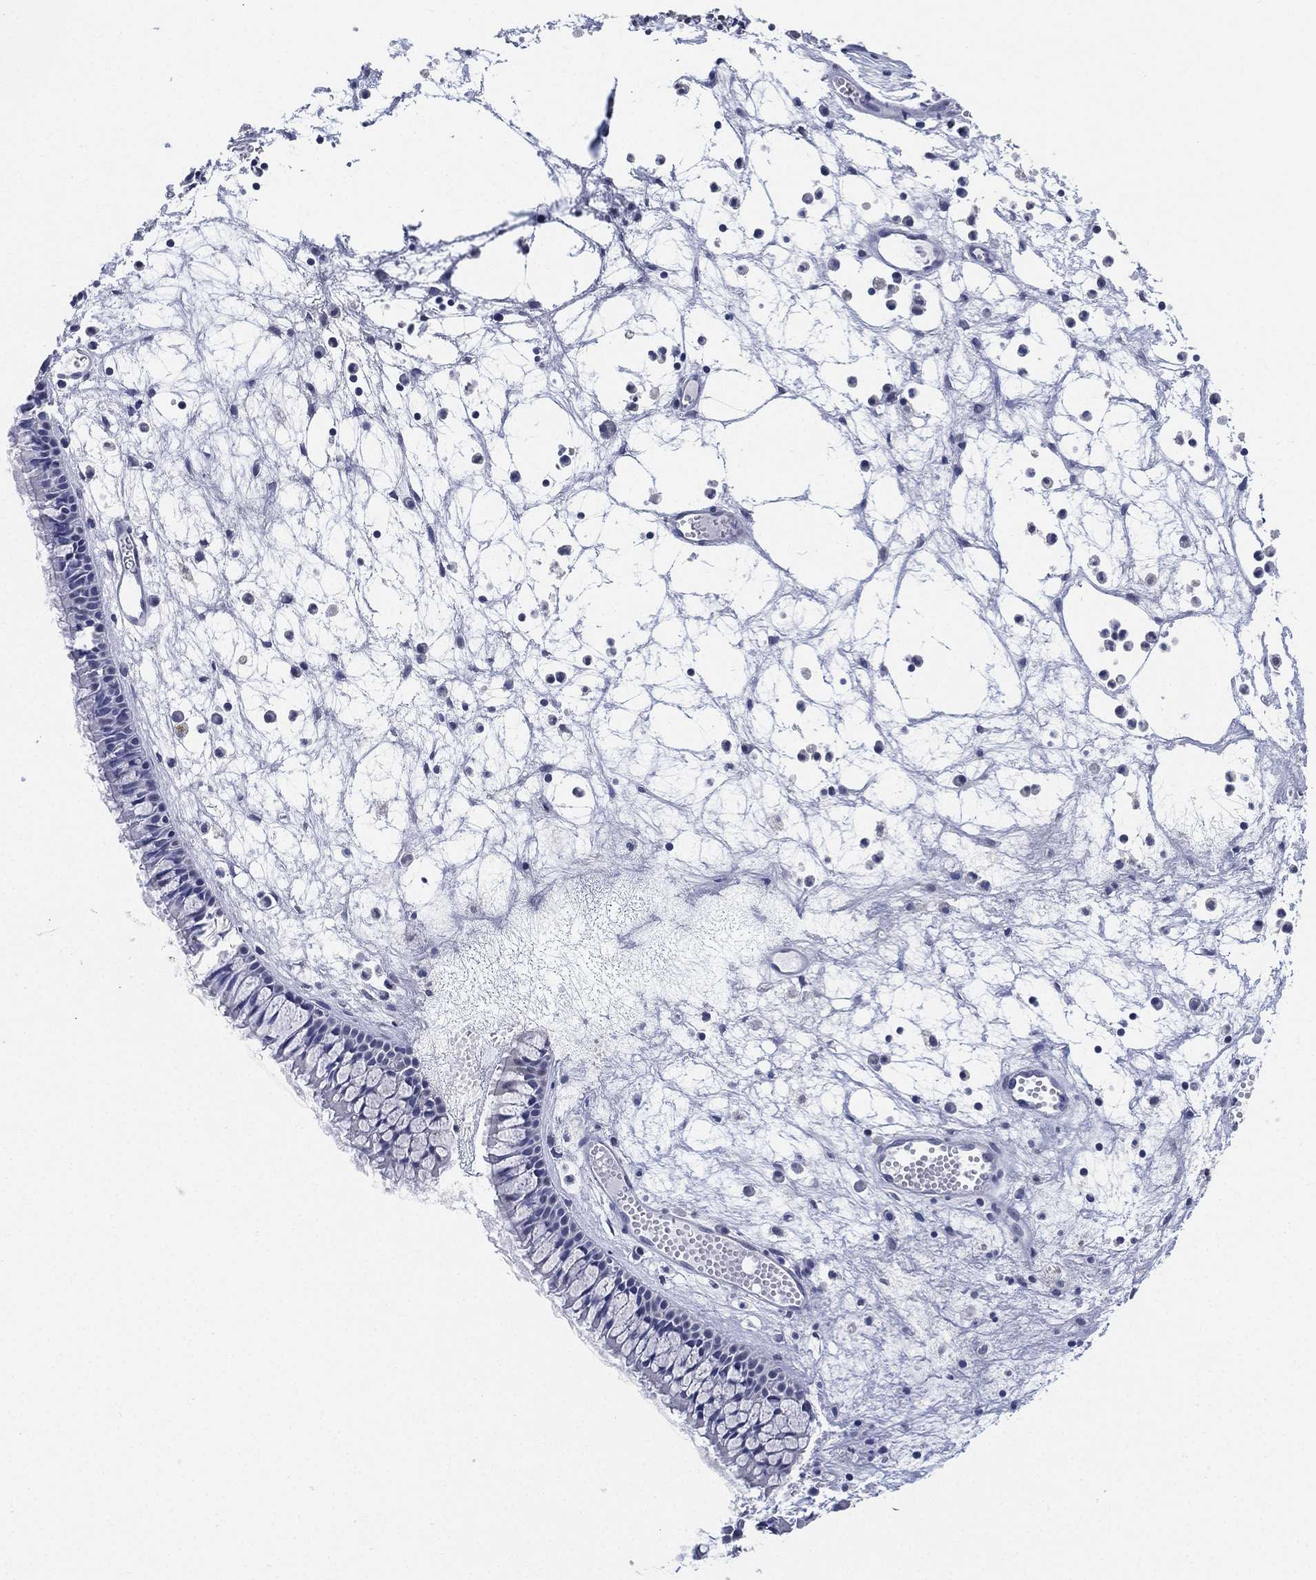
{"staining": {"intensity": "negative", "quantity": "none", "location": "none"}, "tissue": "nasopharynx", "cell_type": "Respiratory epithelial cells", "image_type": "normal", "snomed": [{"axis": "morphology", "description": "Normal tissue, NOS"}, {"axis": "topography", "description": "Nasopharynx"}], "caption": "There is no significant expression in respiratory epithelial cells of nasopharynx.", "gene": "IYD", "patient": {"sex": "female", "age": 47}}